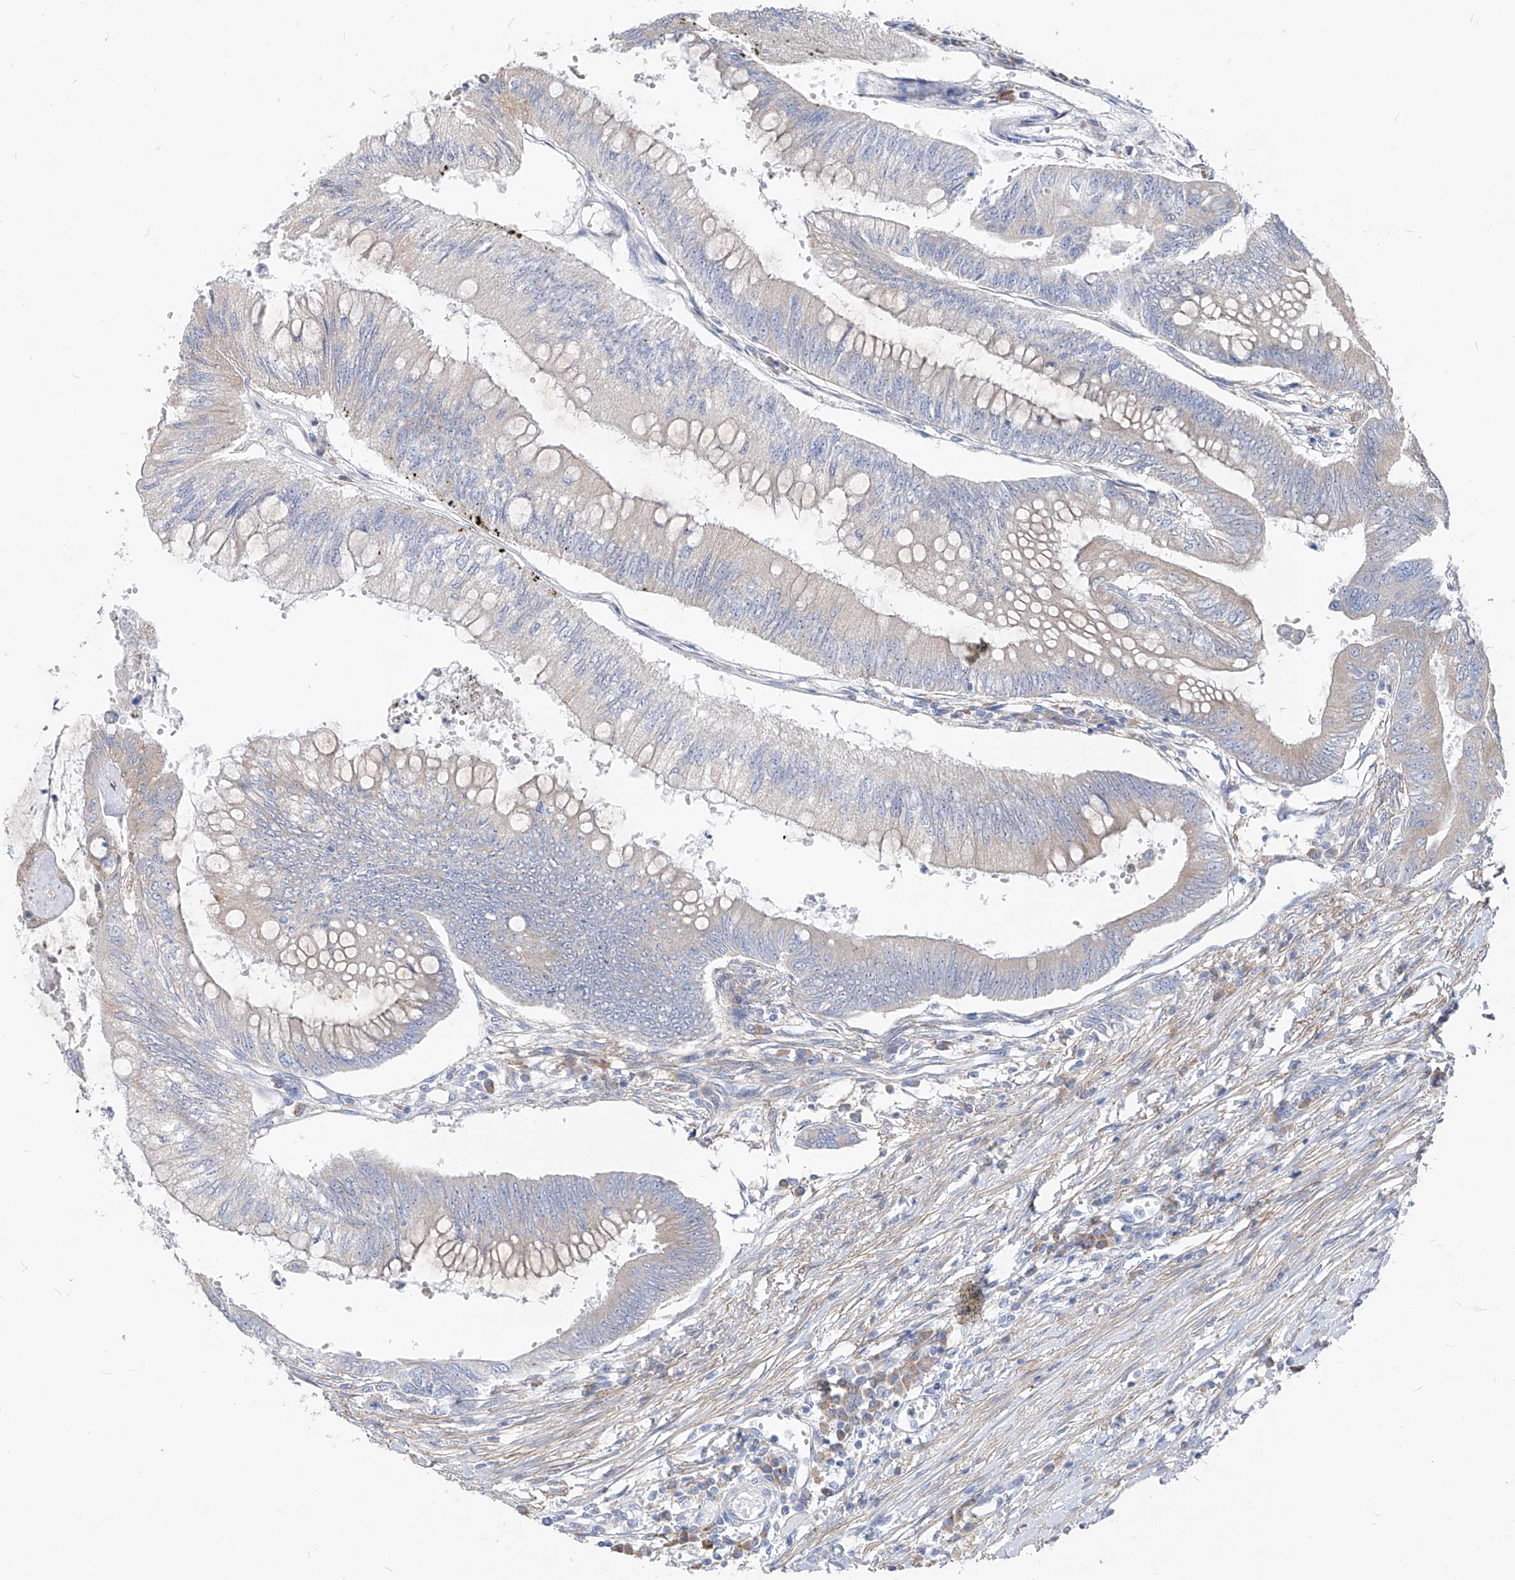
{"staining": {"intensity": "negative", "quantity": "none", "location": "none"}, "tissue": "colorectal cancer", "cell_type": "Tumor cells", "image_type": "cancer", "snomed": [{"axis": "morphology", "description": "Adenoma, NOS"}, {"axis": "morphology", "description": "Adenocarcinoma, NOS"}, {"axis": "topography", "description": "Colon"}], "caption": "High magnification brightfield microscopy of colorectal cancer (adenocarcinoma) stained with DAB (brown) and counterstained with hematoxylin (blue): tumor cells show no significant staining.", "gene": "UFL1", "patient": {"sex": "male", "age": 79}}